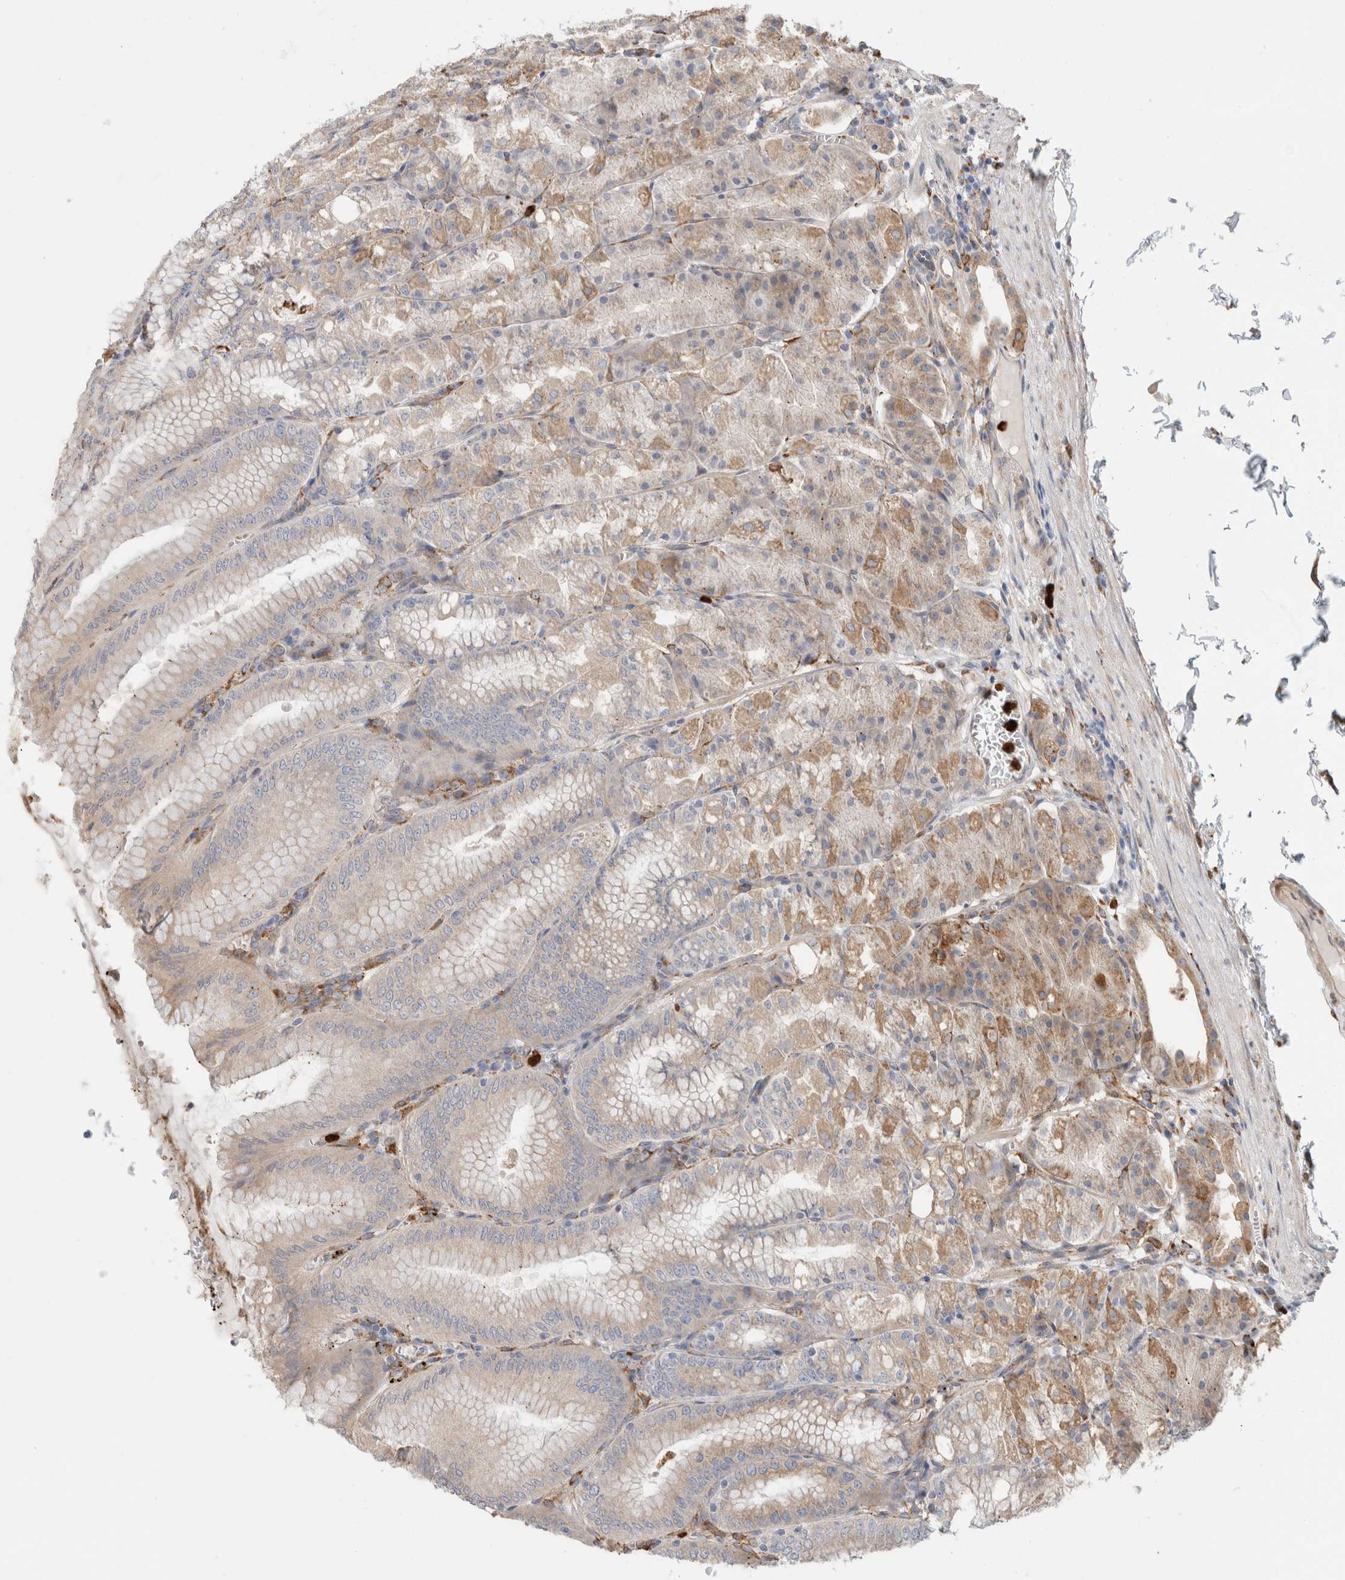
{"staining": {"intensity": "moderate", "quantity": "25%-75%", "location": "cytoplasmic/membranous"}, "tissue": "stomach", "cell_type": "Glandular cells", "image_type": "normal", "snomed": [{"axis": "morphology", "description": "Normal tissue, NOS"}, {"axis": "topography", "description": "Stomach, lower"}], "caption": "Immunohistochemistry (IHC) (DAB) staining of normal human stomach shows moderate cytoplasmic/membranous protein staining in about 25%-75% of glandular cells.", "gene": "P4HA1", "patient": {"sex": "male", "age": 71}}